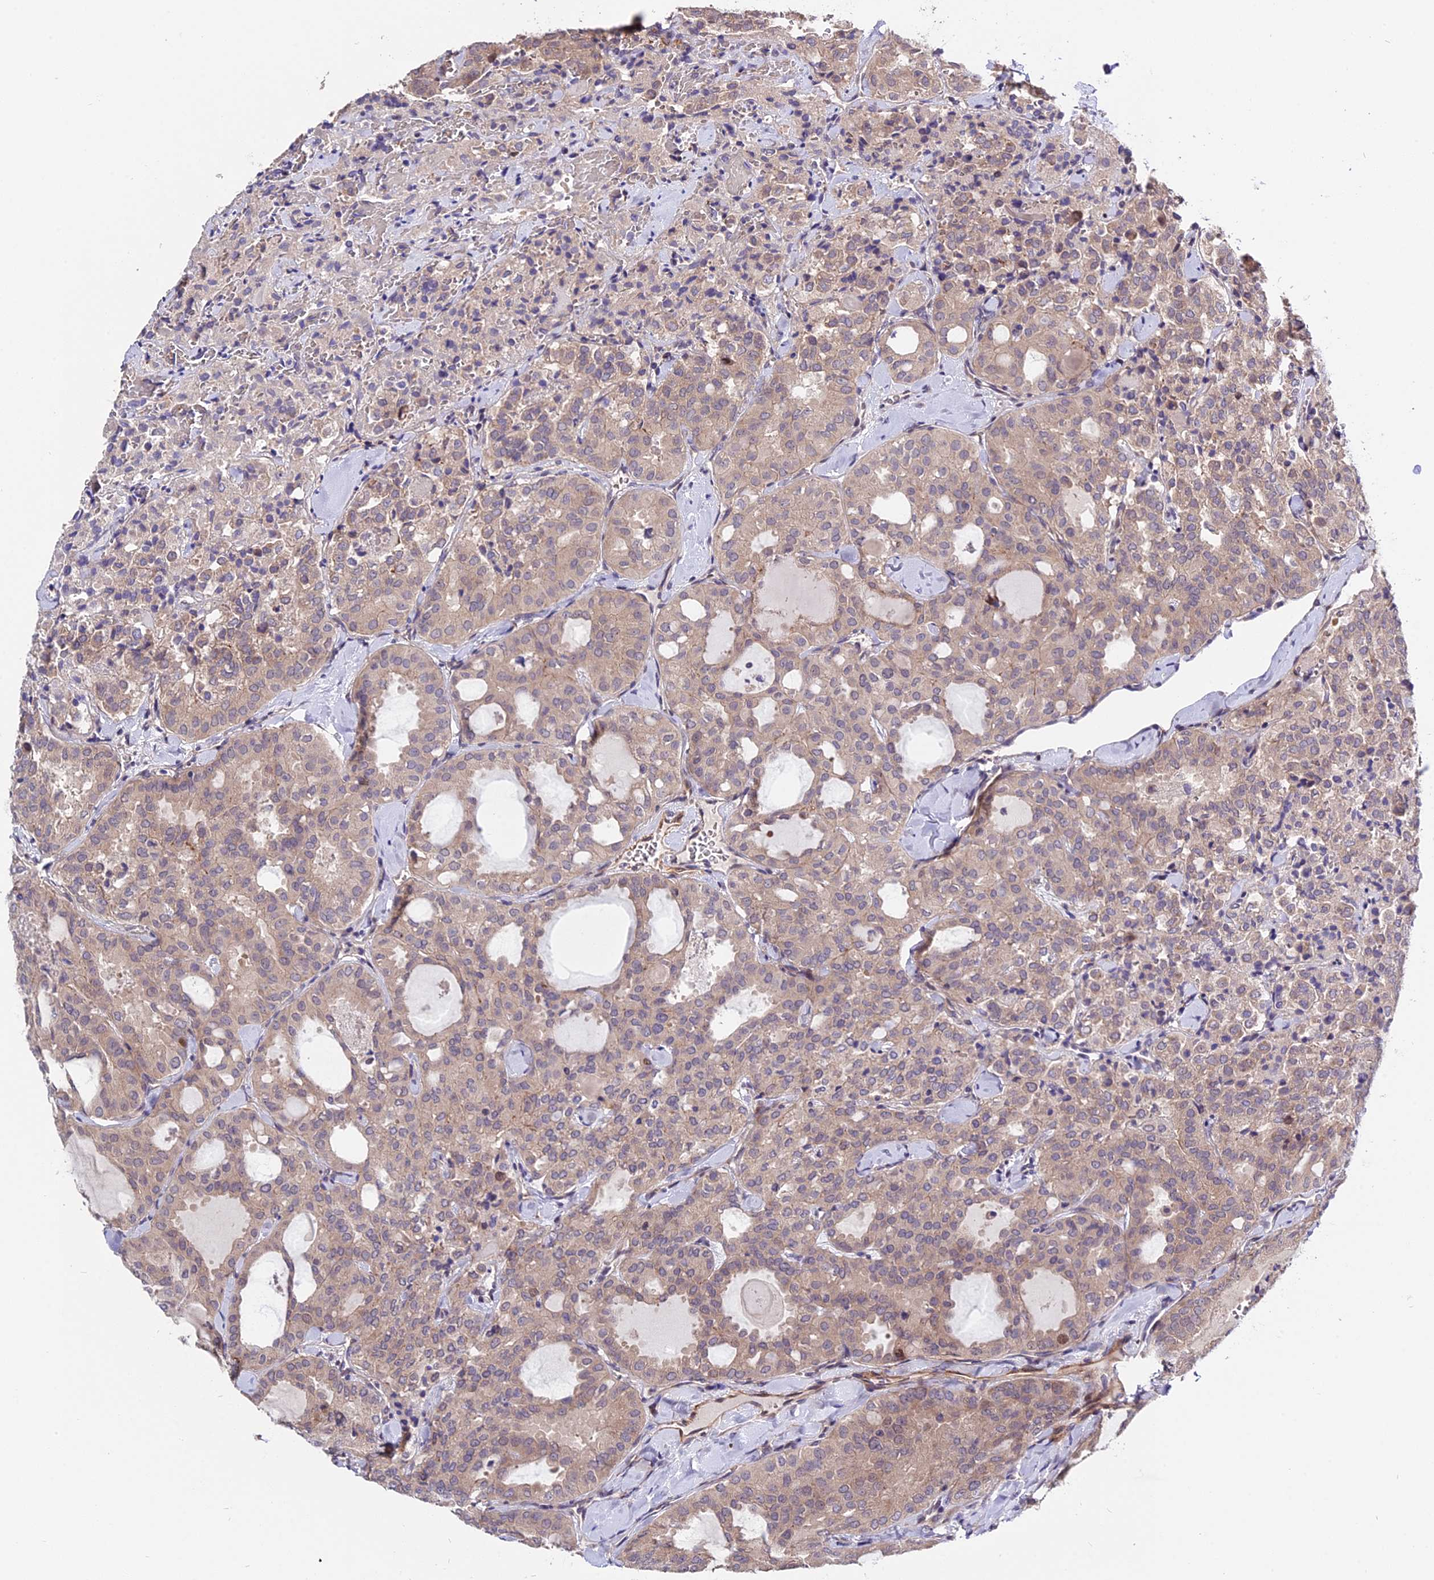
{"staining": {"intensity": "weak", "quantity": "25%-75%", "location": "cytoplasmic/membranous"}, "tissue": "thyroid cancer", "cell_type": "Tumor cells", "image_type": "cancer", "snomed": [{"axis": "morphology", "description": "Follicular adenoma carcinoma, NOS"}, {"axis": "topography", "description": "Thyroid gland"}], "caption": "The micrograph shows a brown stain indicating the presence of a protein in the cytoplasmic/membranous of tumor cells in thyroid cancer (follicular adenoma carcinoma). (IHC, brightfield microscopy, high magnification).", "gene": "TRMT1", "patient": {"sex": "male", "age": 75}}